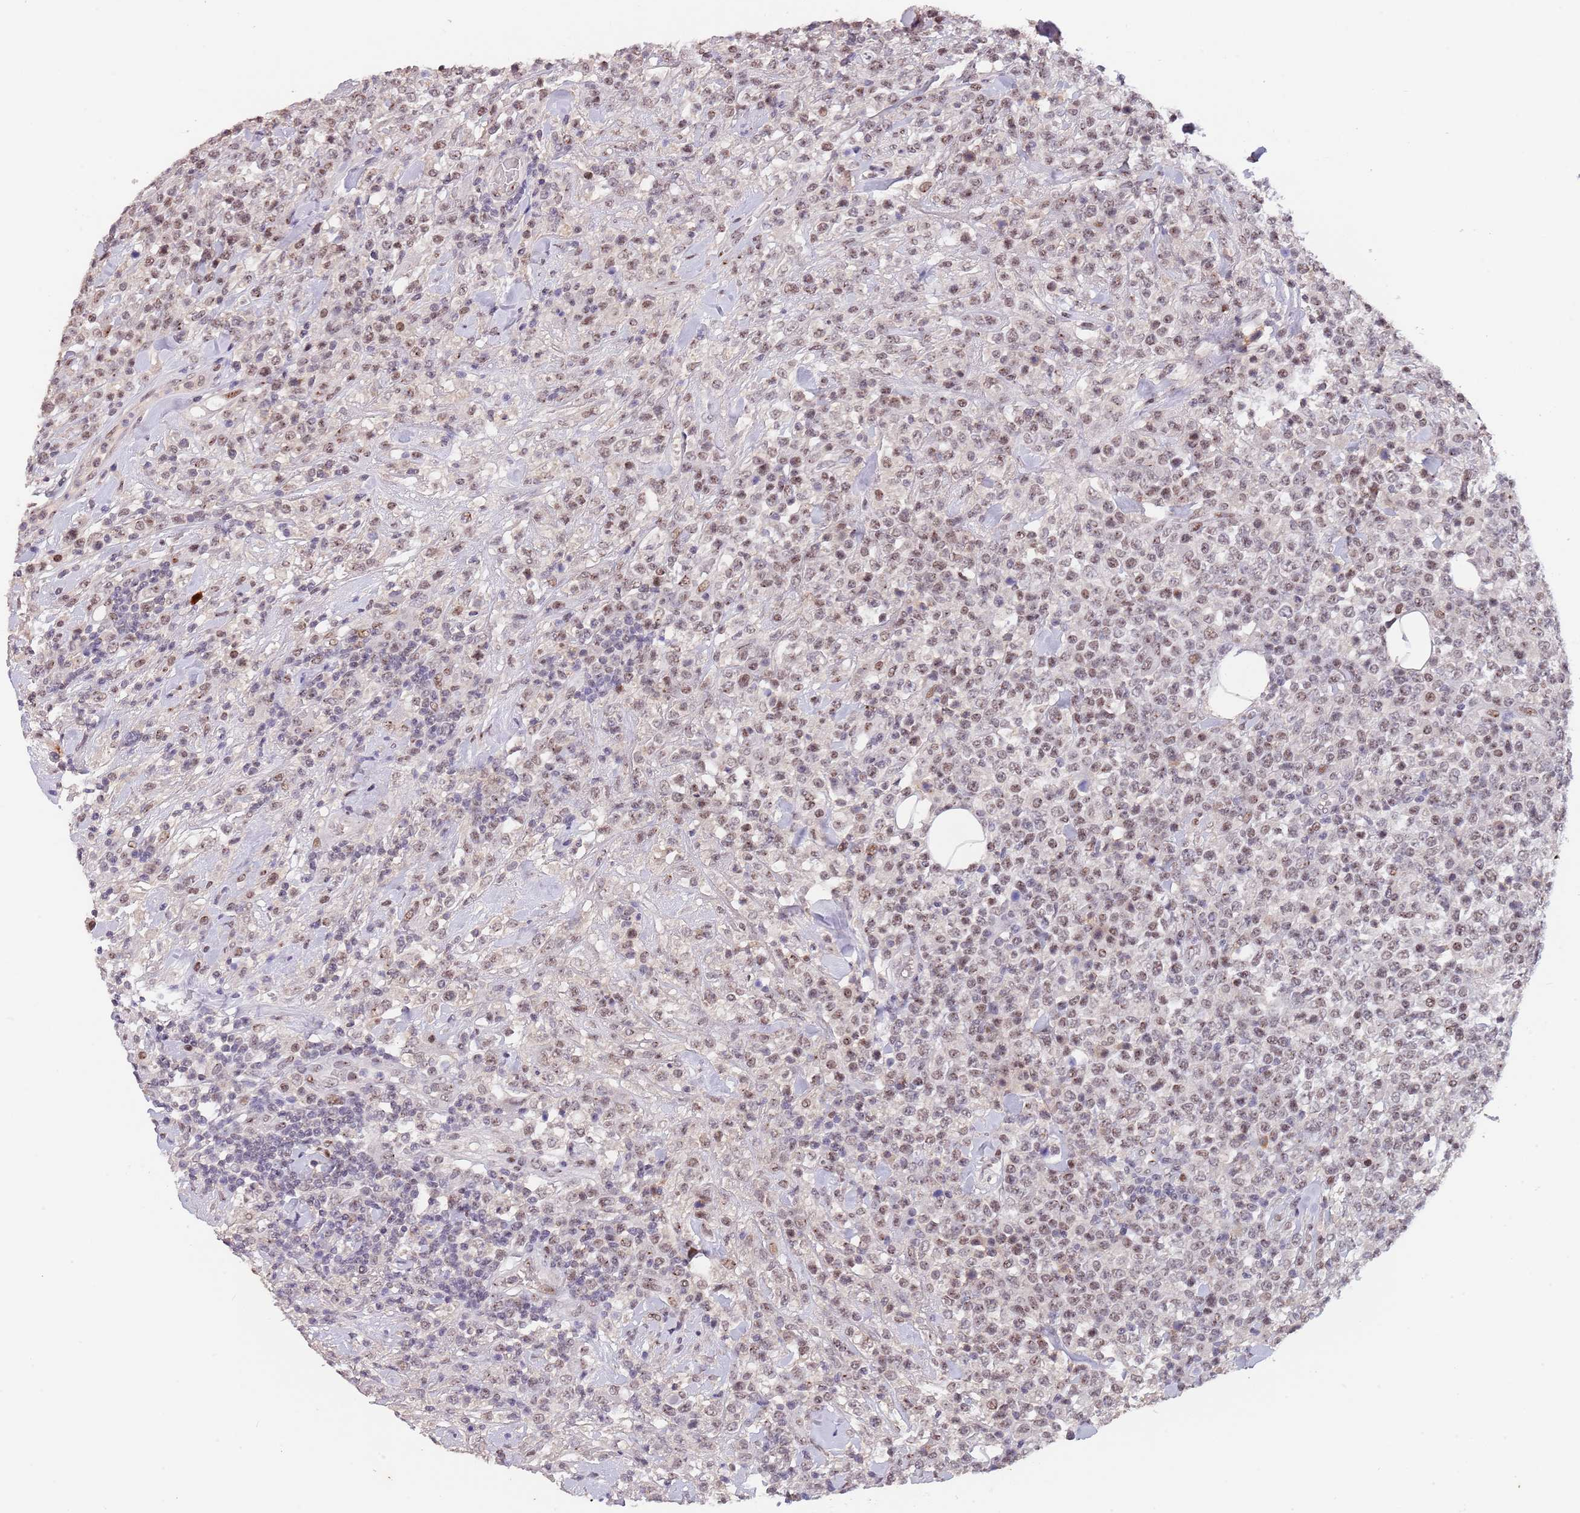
{"staining": {"intensity": "moderate", "quantity": ">75%", "location": "nuclear"}, "tissue": "lymphoma", "cell_type": "Tumor cells", "image_type": "cancer", "snomed": [{"axis": "morphology", "description": "Malignant lymphoma, non-Hodgkin's type, High grade"}, {"axis": "topography", "description": "Colon"}], "caption": "This histopathology image exhibits immunohistochemistry (IHC) staining of high-grade malignant lymphoma, non-Hodgkin's type, with medium moderate nuclear positivity in about >75% of tumor cells.", "gene": "CIZ1", "patient": {"sex": "female", "age": 53}}